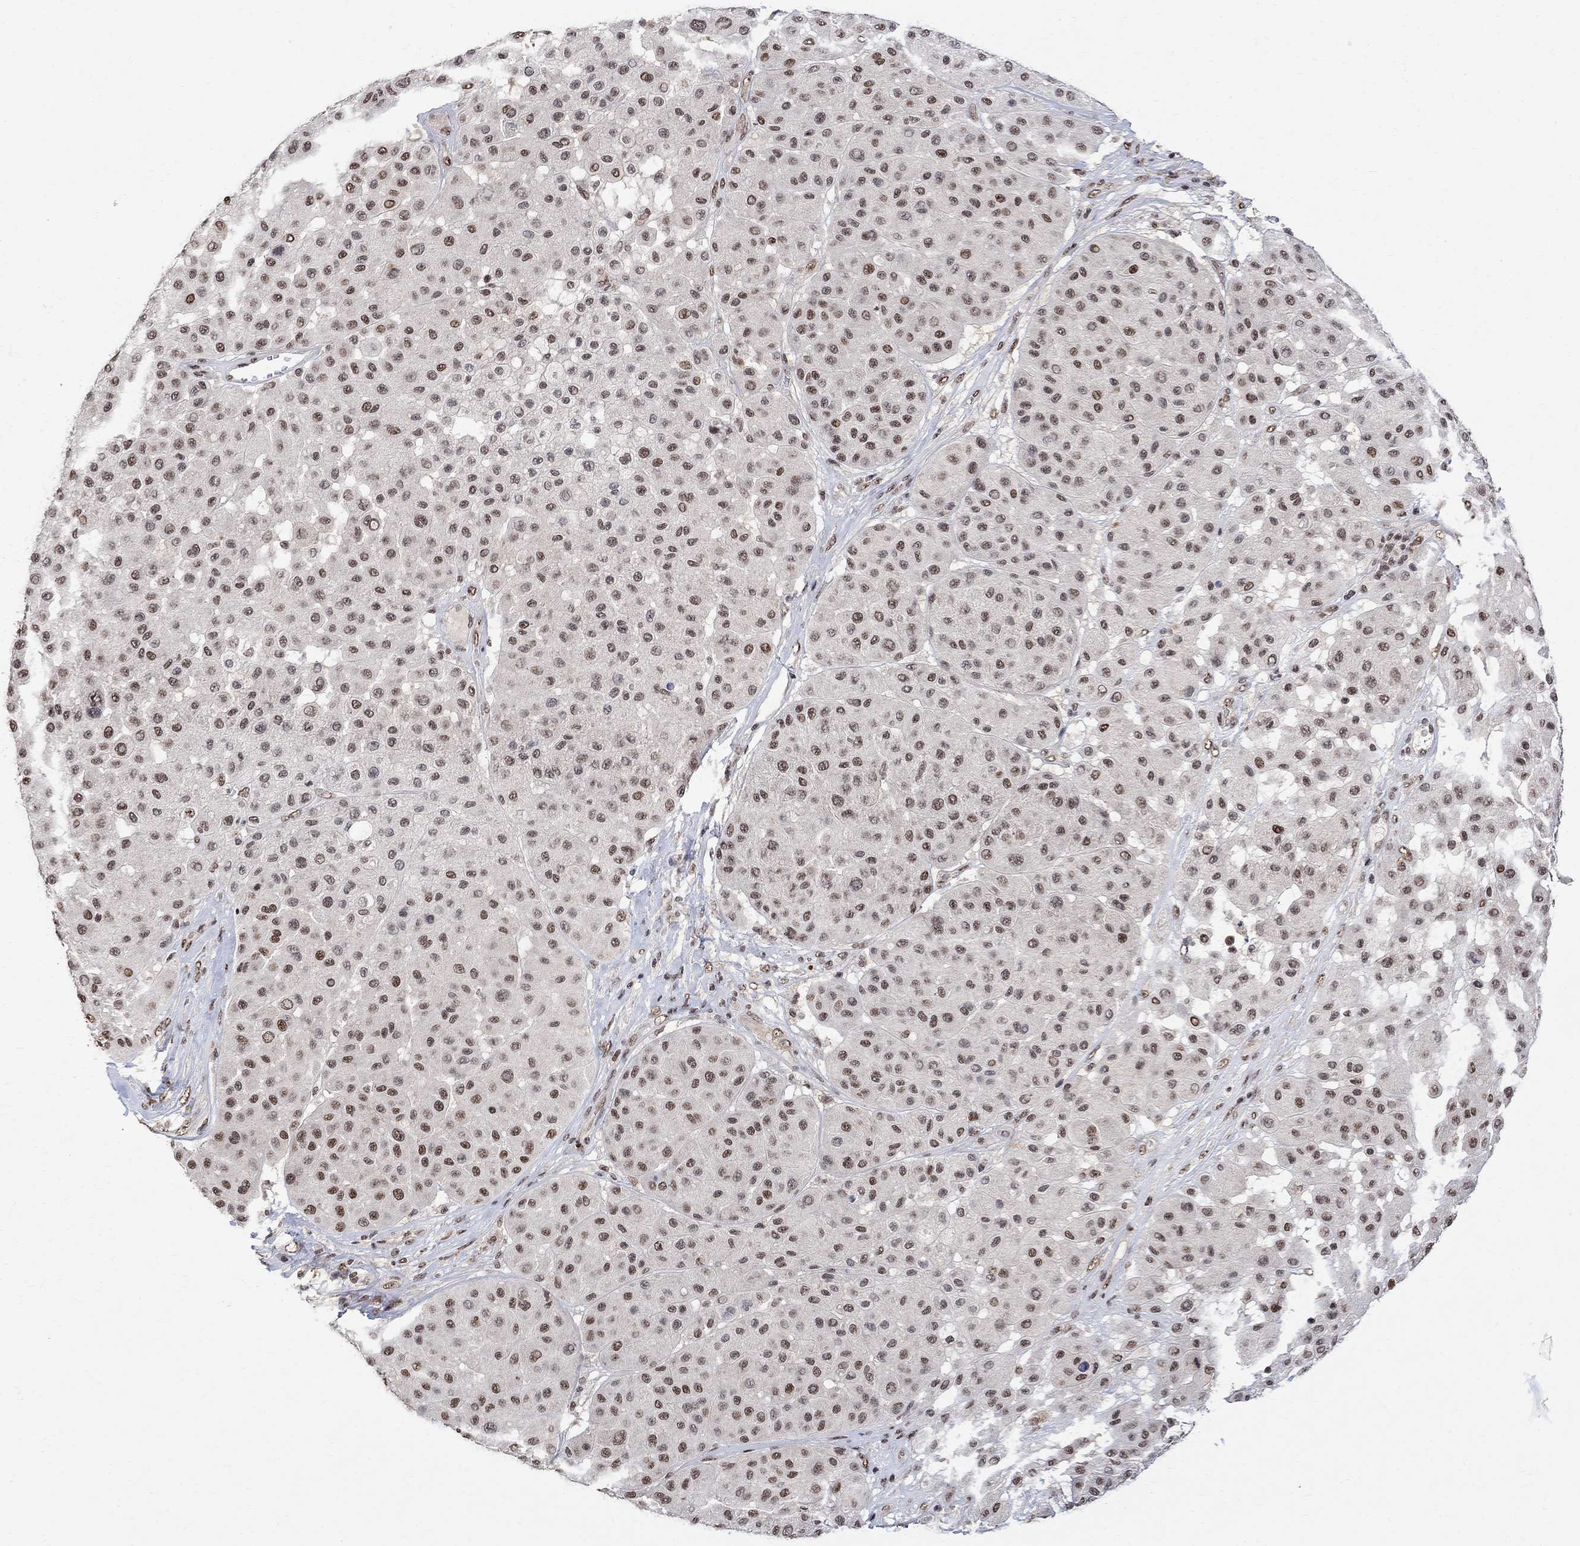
{"staining": {"intensity": "moderate", "quantity": "<25%", "location": "nuclear"}, "tissue": "melanoma", "cell_type": "Tumor cells", "image_type": "cancer", "snomed": [{"axis": "morphology", "description": "Malignant melanoma, Metastatic site"}, {"axis": "topography", "description": "Smooth muscle"}], "caption": "Malignant melanoma (metastatic site) stained with a brown dye exhibits moderate nuclear positive staining in about <25% of tumor cells.", "gene": "E4F1", "patient": {"sex": "male", "age": 41}}